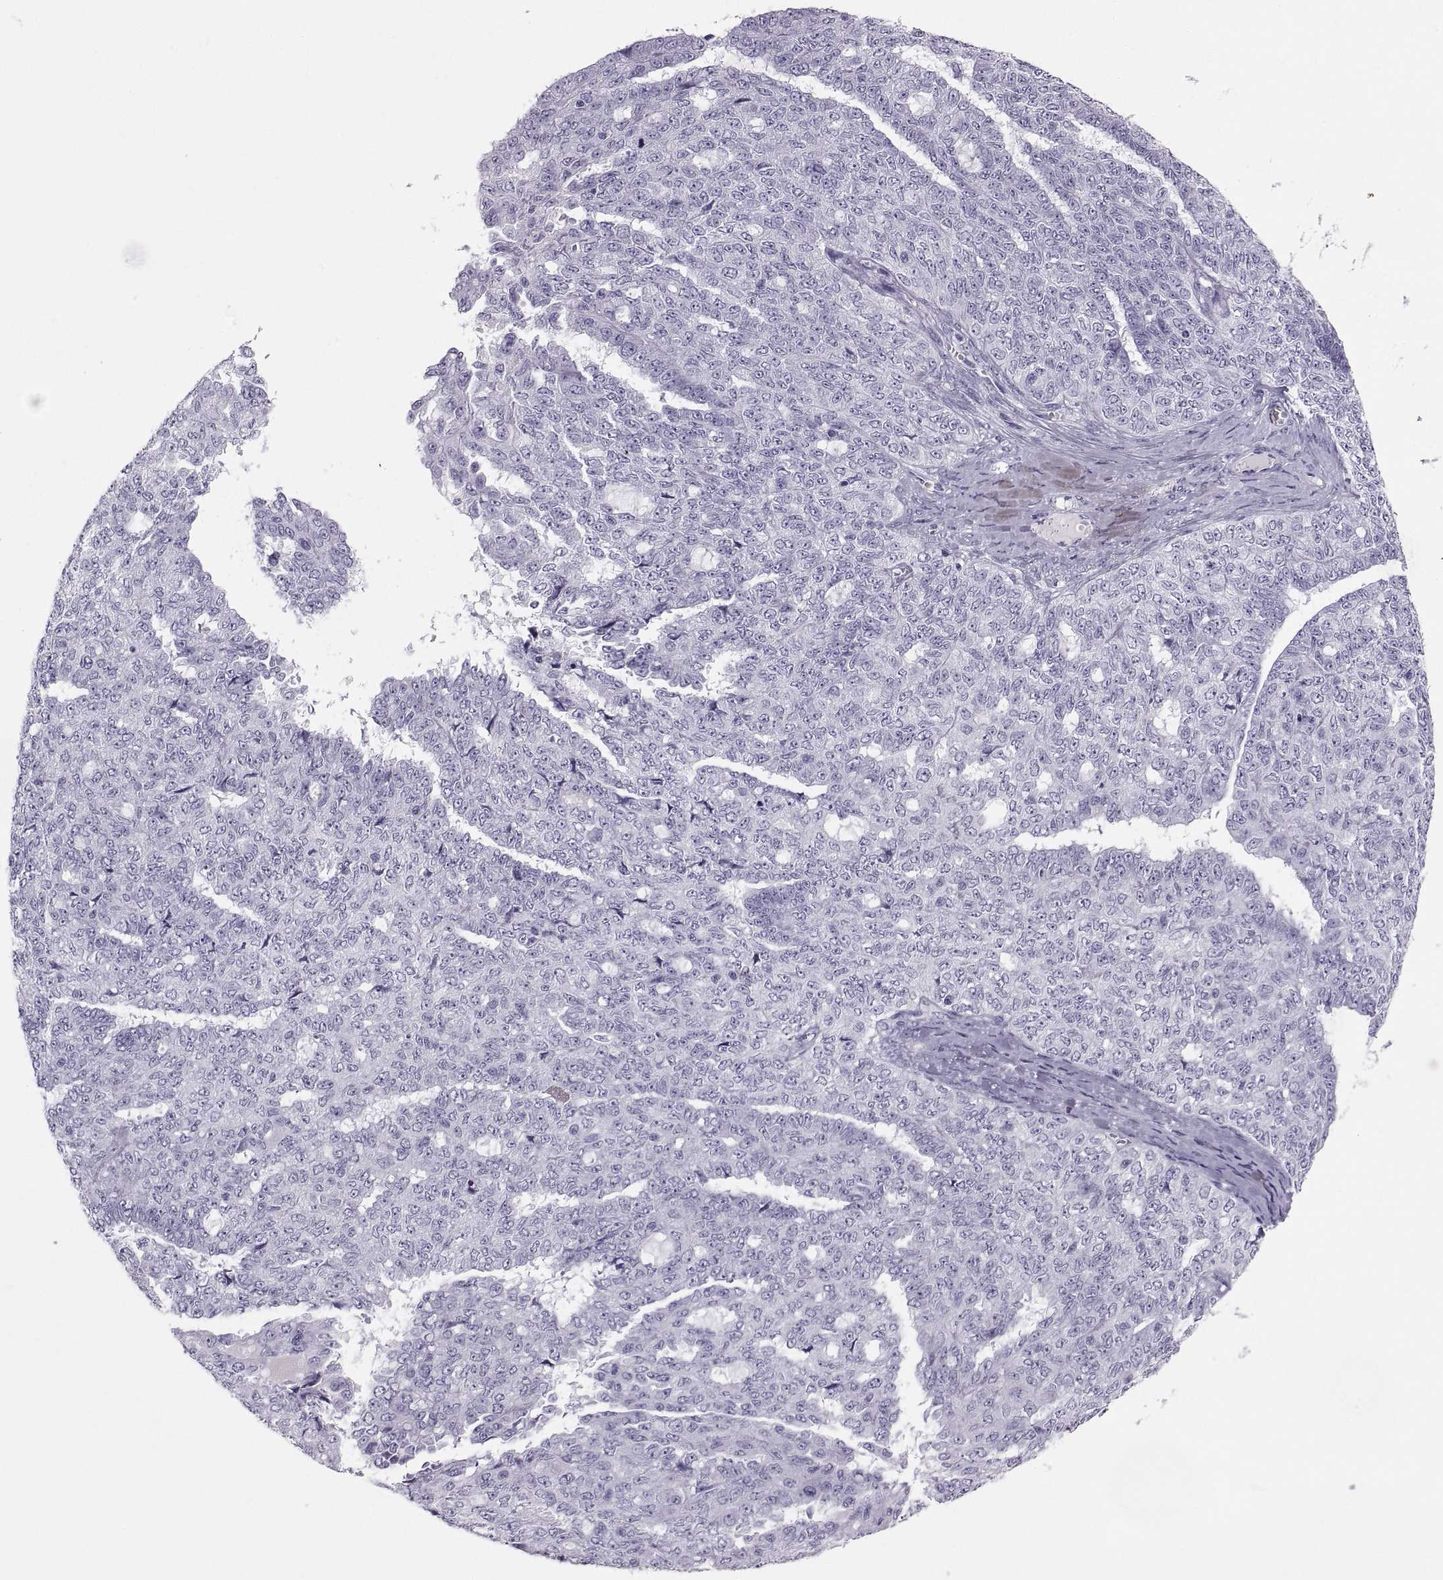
{"staining": {"intensity": "negative", "quantity": "none", "location": "none"}, "tissue": "ovarian cancer", "cell_type": "Tumor cells", "image_type": "cancer", "snomed": [{"axis": "morphology", "description": "Cystadenocarcinoma, serous, NOS"}, {"axis": "topography", "description": "Ovary"}], "caption": "This is an immunohistochemistry histopathology image of human ovarian cancer. There is no positivity in tumor cells.", "gene": "SLC22A6", "patient": {"sex": "female", "age": 71}}